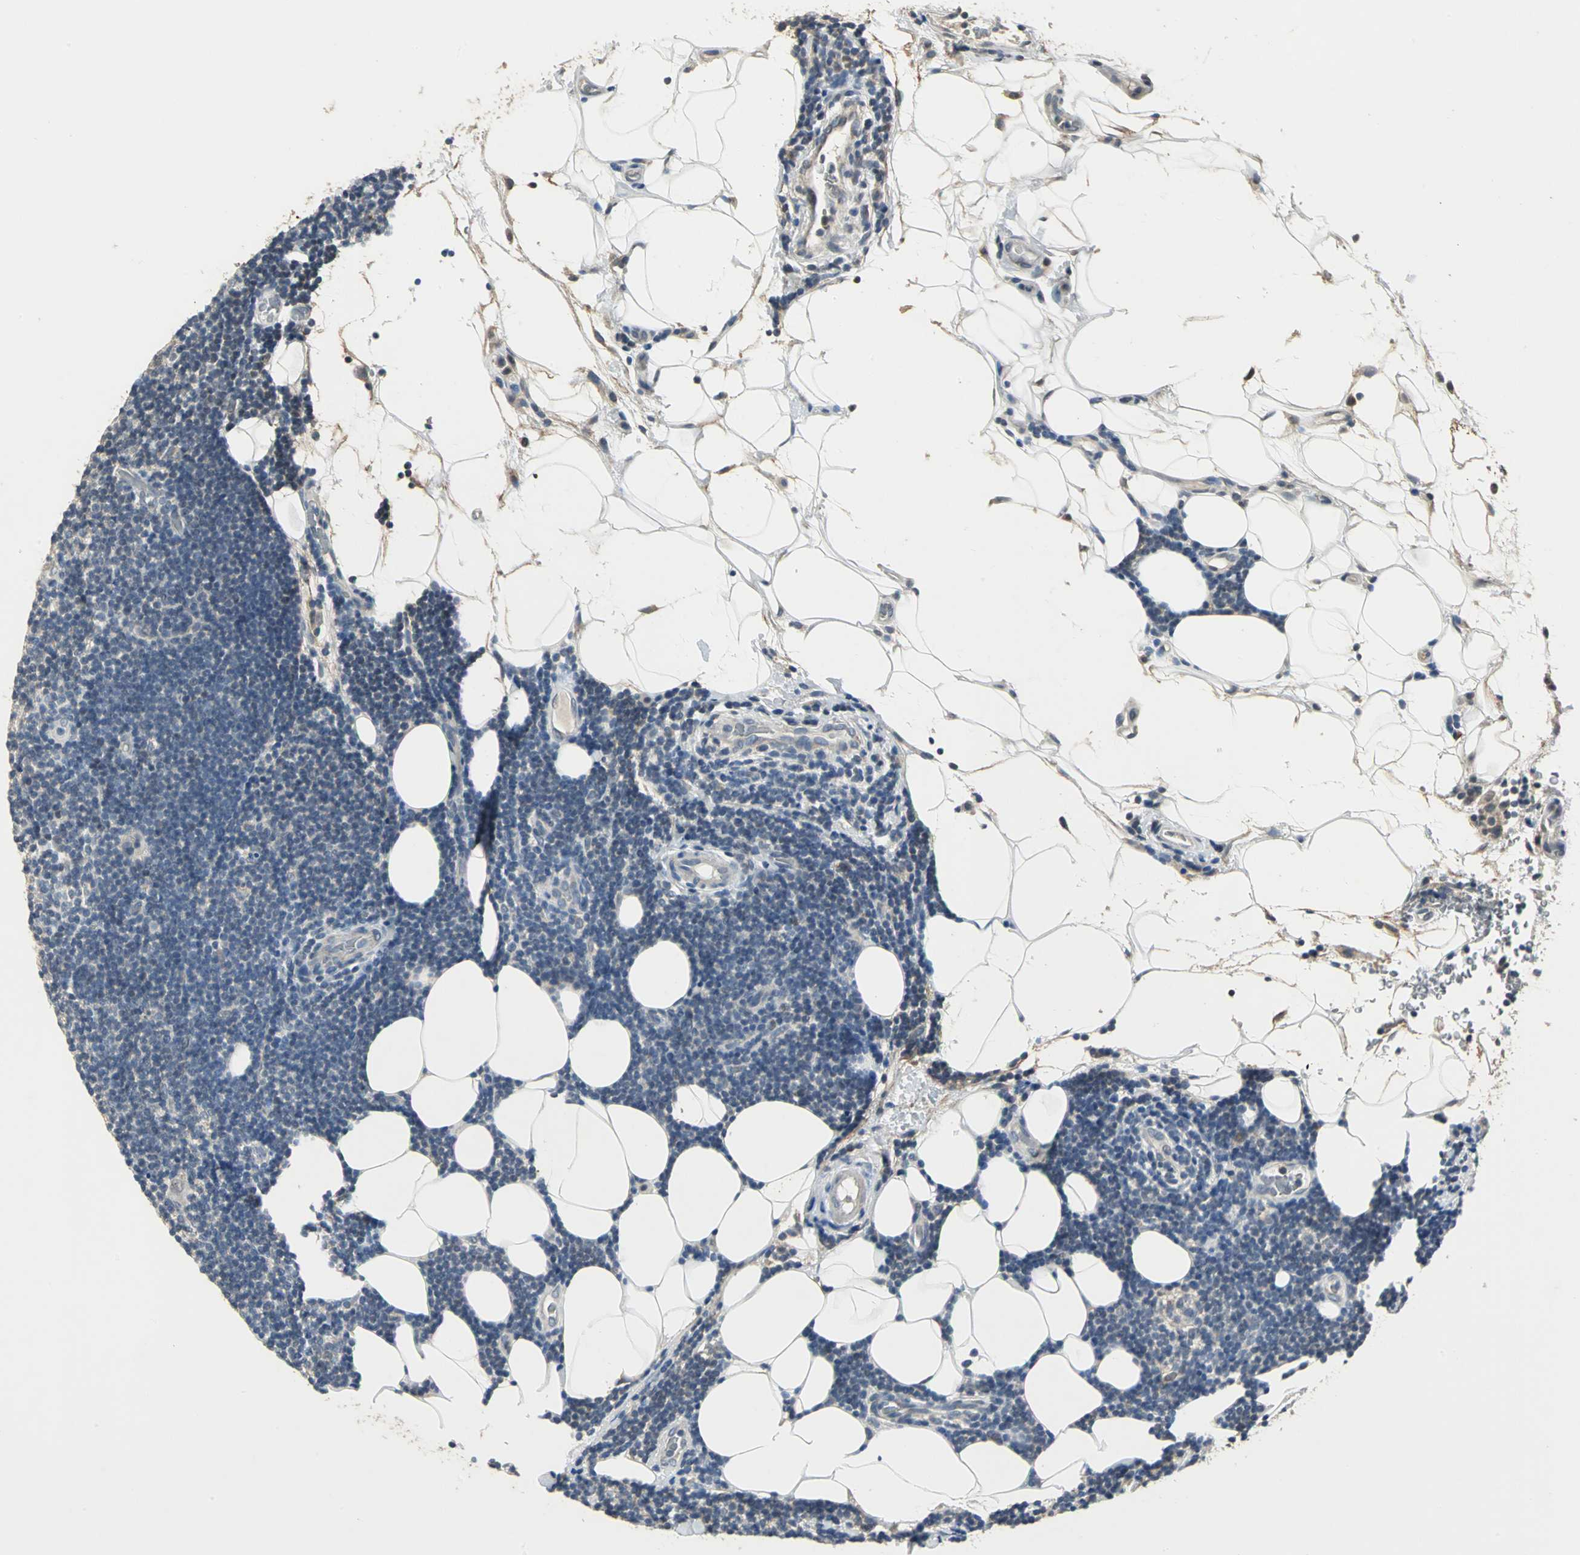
{"staining": {"intensity": "weak", "quantity": "<25%", "location": "cytoplasmic/membranous"}, "tissue": "lymphoma", "cell_type": "Tumor cells", "image_type": "cancer", "snomed": [{"axis": "morphology", "description": "Malignant lymphoma, non-Hodgkin's type, Low grade"}, {"axis": "topography", "description": "Lymph node"}], "caption": "DAB immunohistochemical staining of human malignant lymphoma, non-Hodgkin's type (low-grade) reveals no significant positivity in tumor cells. Brightfield microscopy of IHC stained with DAB (3,3'-diaminobenzidine) (brown) and hematoxylin (blue), captured at high magnification.", "gene": "JADE3", "patient": {"sex": "male", "age": 83}}